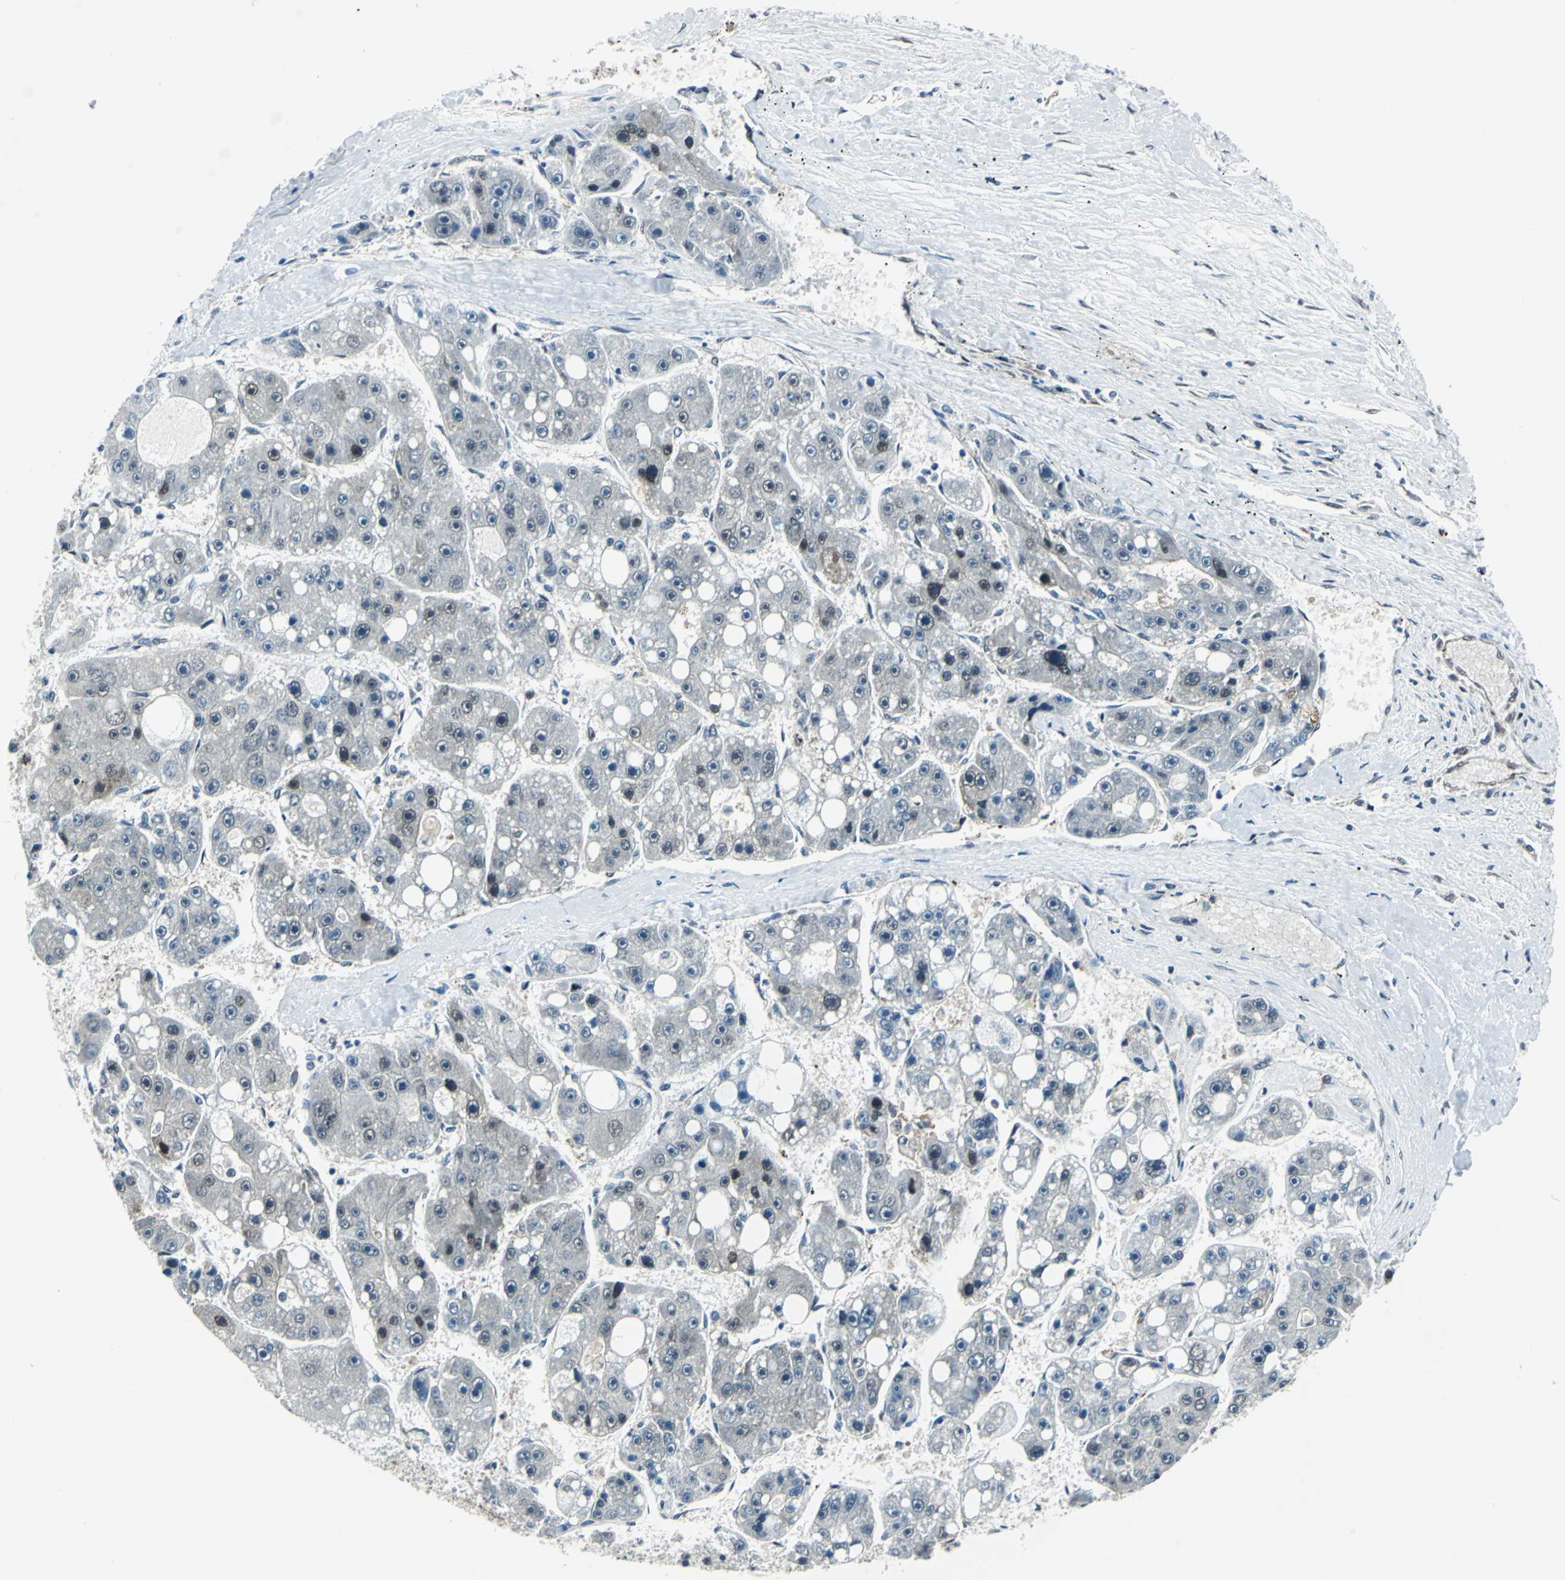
{"staining": {"intensity": "weak", "quantity": "<25%", "location": "cytoplasmic/membranous,nuclear"}, "tissue": "liver cancer", "cell_type": "Tumor cells", "image_type": "cancer", "snomed": [{"axis": "morphology", "description": "Carcinoma, Hepatocellular, NOS"}, {"axis": "topography", "description": "Liver"}], "caption": "Liver cancer stained for a protein using IHC reveals no expression tumor cells.", "gene": "POLR3K", "patient": {"sex": "female", "age": 61}}